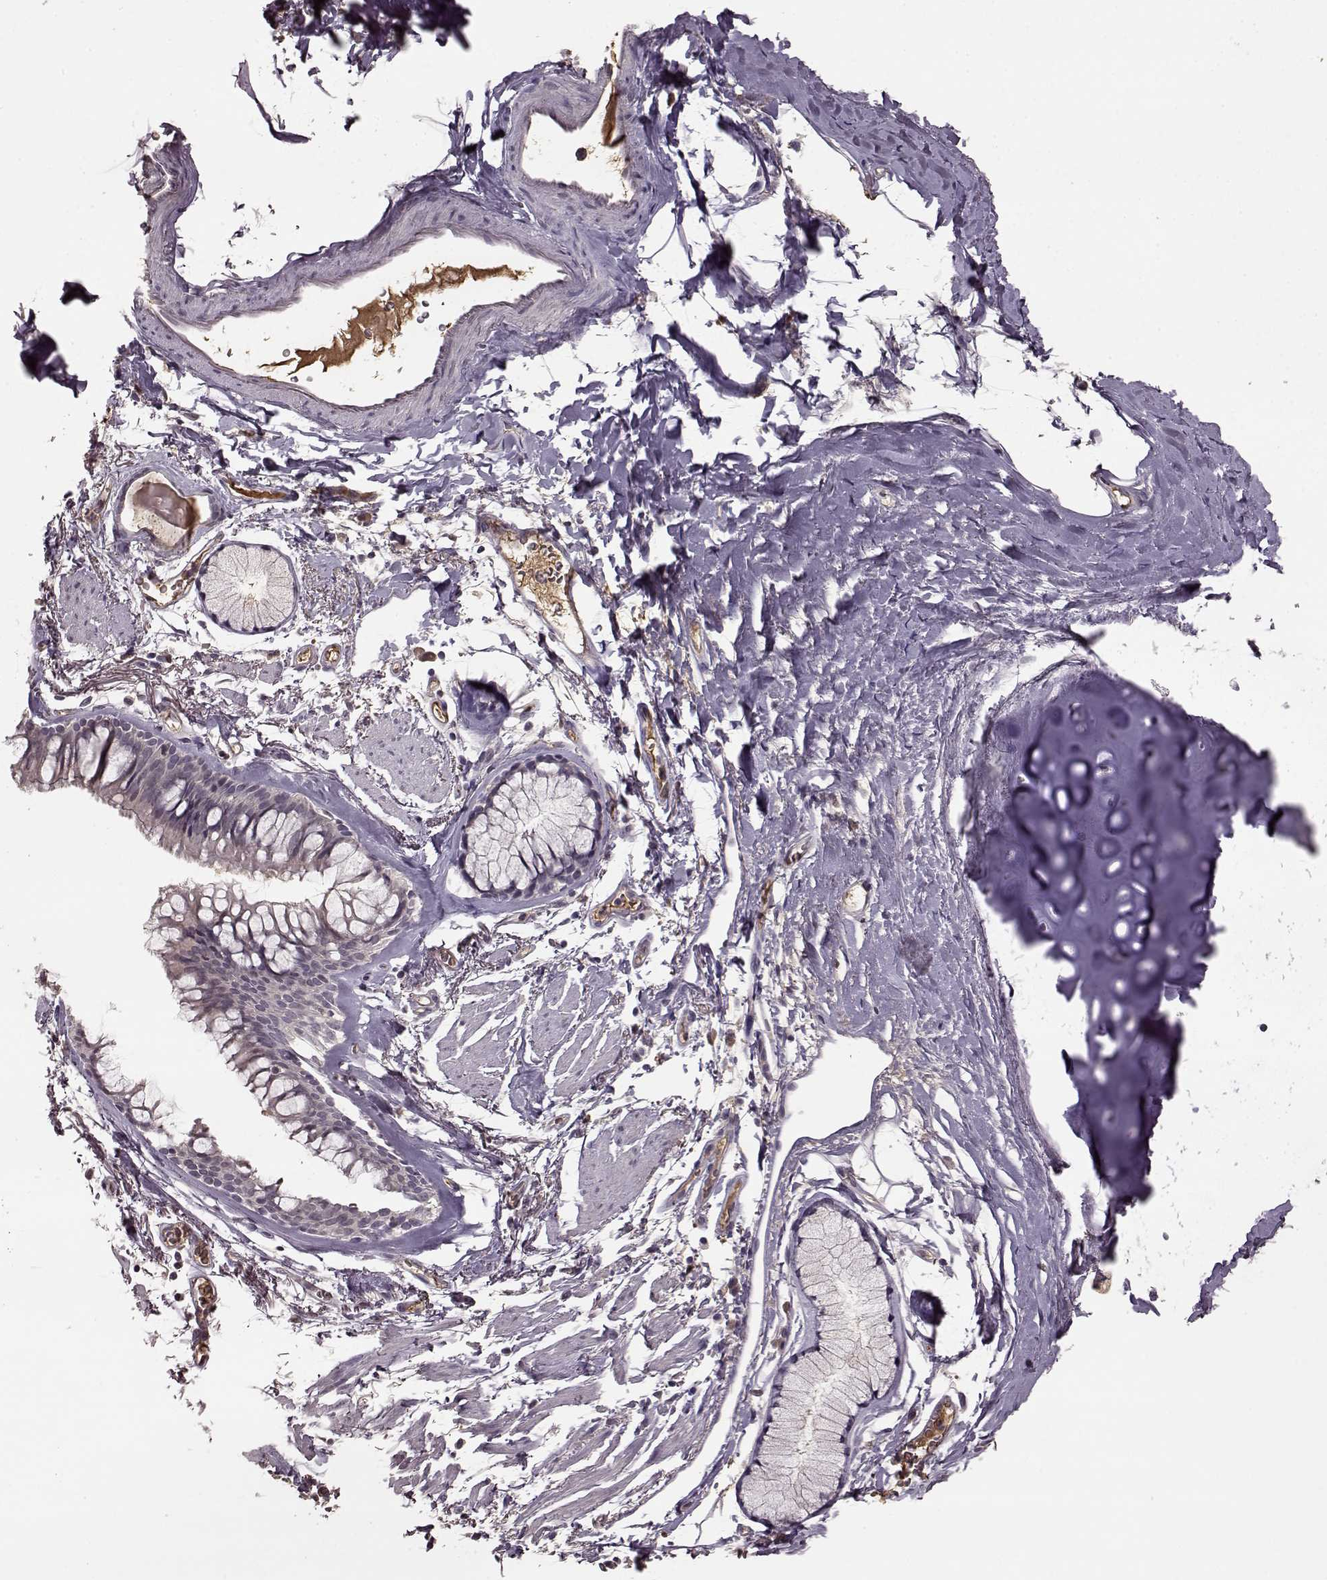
{"staining": {"intensity": "negative", "quantity": "none", "location": "none"}, "tissue": "bronchus", "cell_type": "Respiratory epithelial cells", "image_type": "normal", "snomed": [{"axis": "morphology", "description": "Normal tissue, NOS"}, {"axis": "topography", "description": "Lymph node"}, {"axis": "topography", "description": "Bronchus"}], "caption": "This is an immunohistochemistry (IHC) photomicrograph of benign bronchus. There is no expression in respiratory epithelial cells.", "gene": "NRL", "patient": {"sex": "female", "age": 70}}